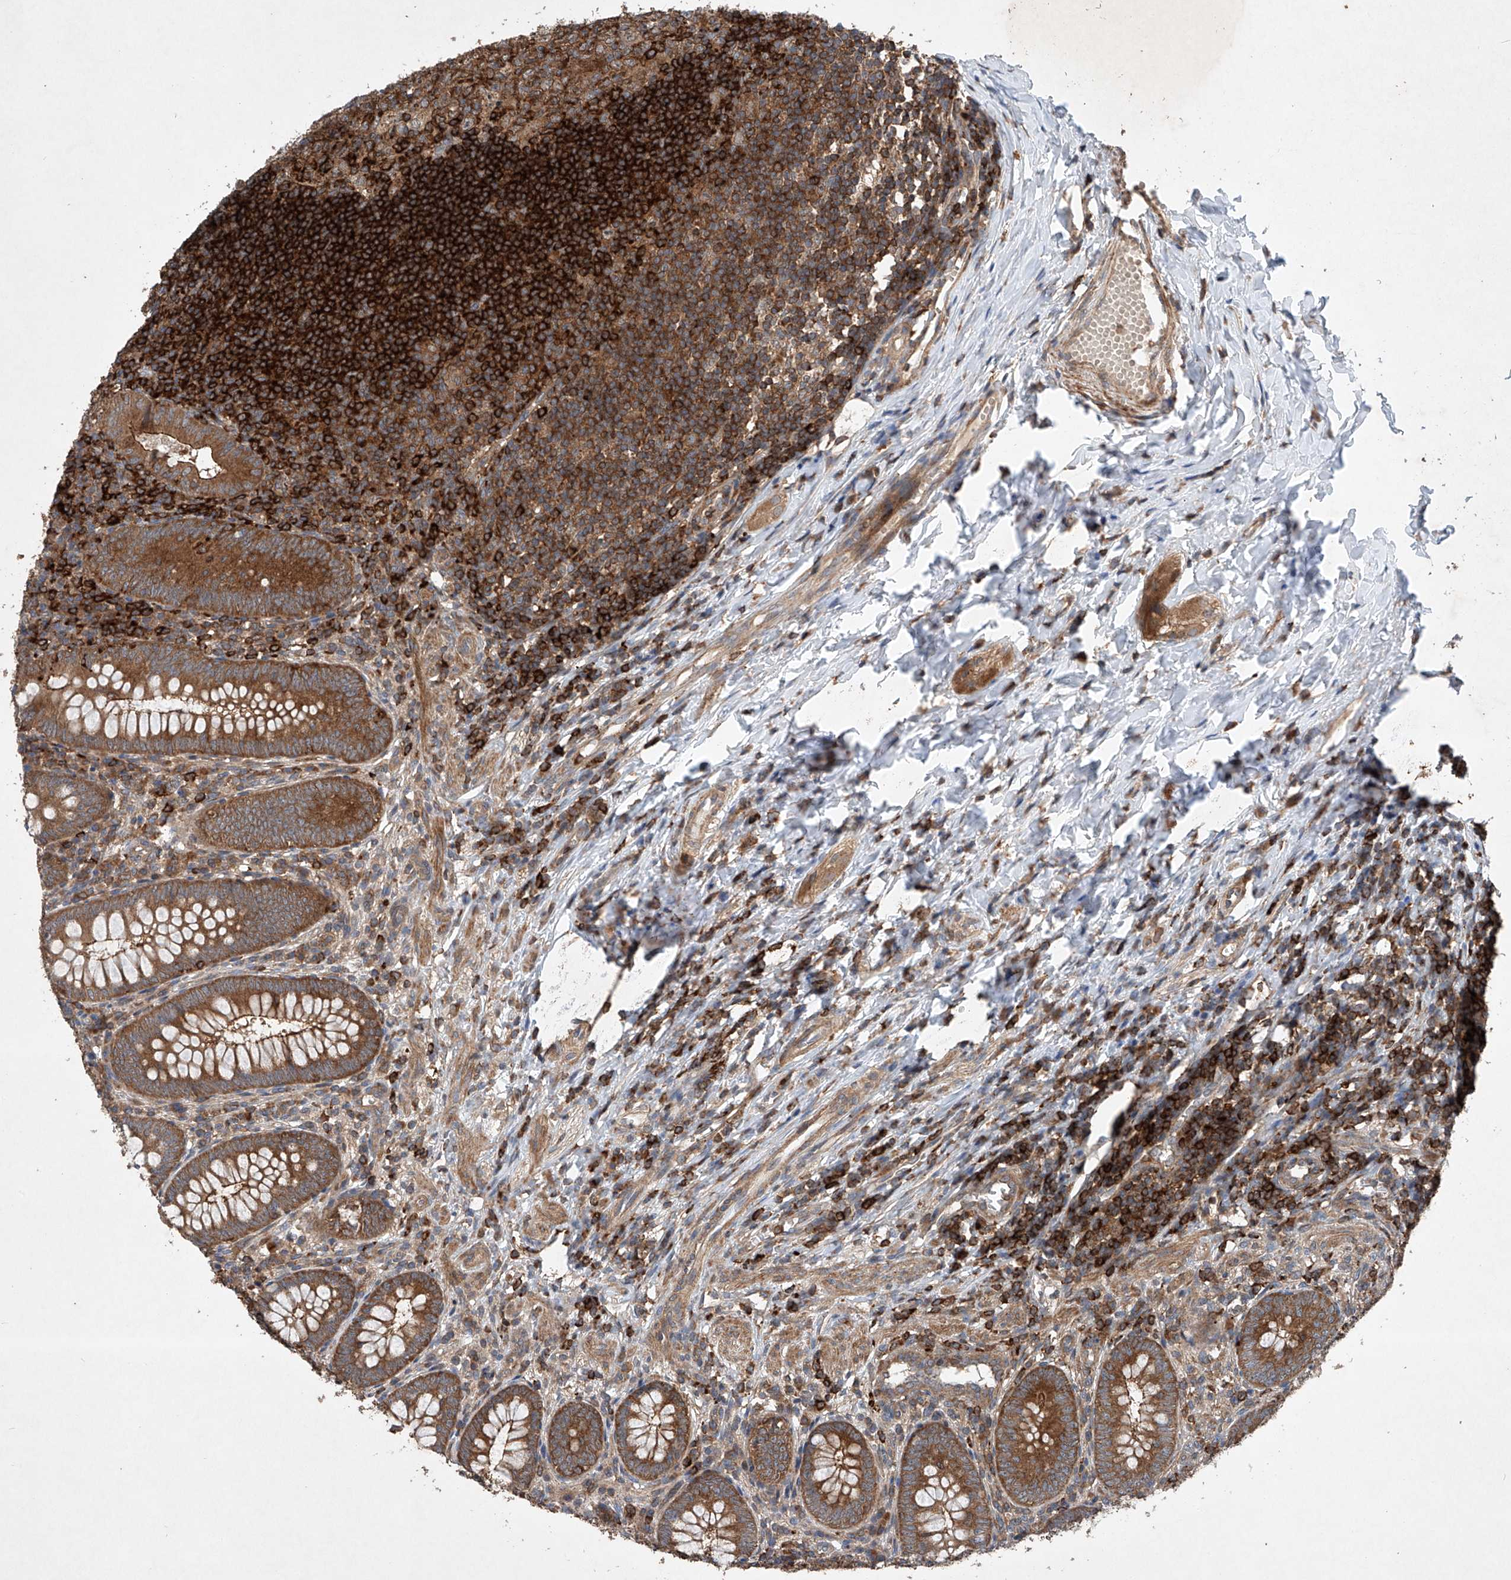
{"staining": {"intensity": "moderate", "quantity": ">75%", "location": "cytoplasmic/membranous"}, "tissue": "appendix", "cell_type": "Glandular cells", "image_type": "normal", "snomed": [{"axis": "morphology", "description": "Normal tissue, NOS"}, {"axis": "topography", "description": "Appendix"}], "caption": "Protein positivity by immunohistochemistry (IHC) demonstrates moderate cytoplasmic/membranous expression in about >75% of glandular cells in unremarkable appendix.", "gene": "CEP85L", "patient": {"sex": "male", "age": 14}}